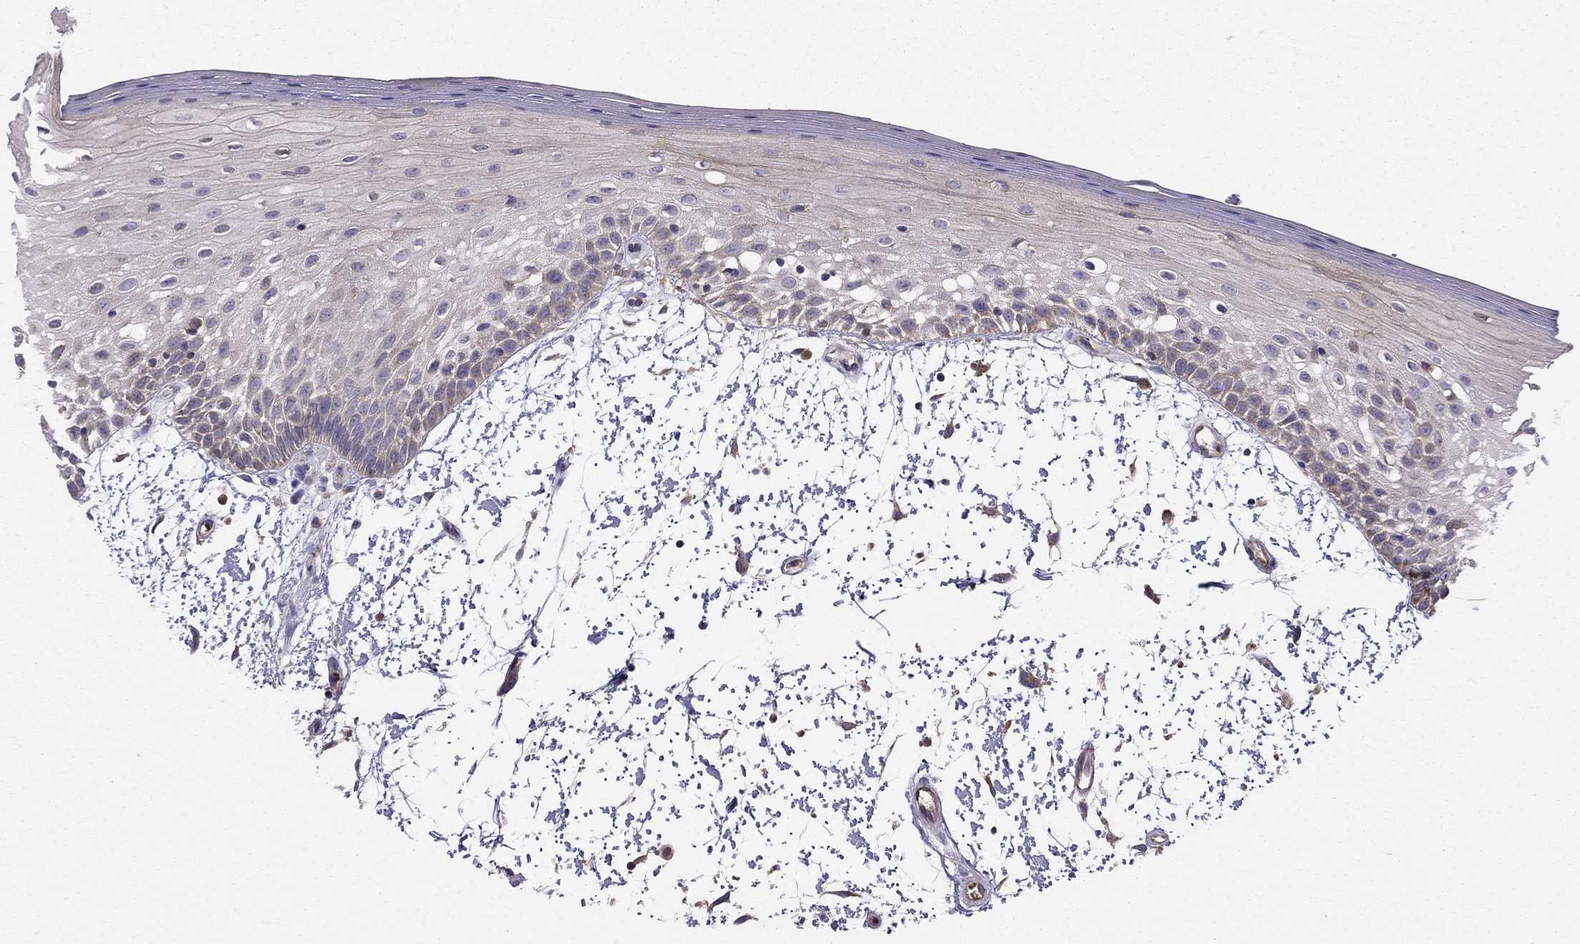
{"staining": {"intensity": "negative", "quantity": "none", "location": "none"}, "tissue": "oral mucosa", "cell_type": "Squamous epithelial cells", "image_type": "normal", "snomed": [{"axis": "morphology", "description": "Normal tissue, NOS"}, {"axis": "morphology", "description": "Squamous cell carcinoma, NOS"}, {"axis": "topography", "description": "Oral tissue"}, {"axis": "topography", "description": "Head-Neck"}], "caption": "Immunohistochemical staining of benign human oral mucosa exhibits no significant staining in squamous epithelial cells. (DAB (3,3'-diaminobenzidine) immunohistochemistry, high magnification).", "gene": "PIK3CG", "patient": {"sex": "female", "age": 75}}